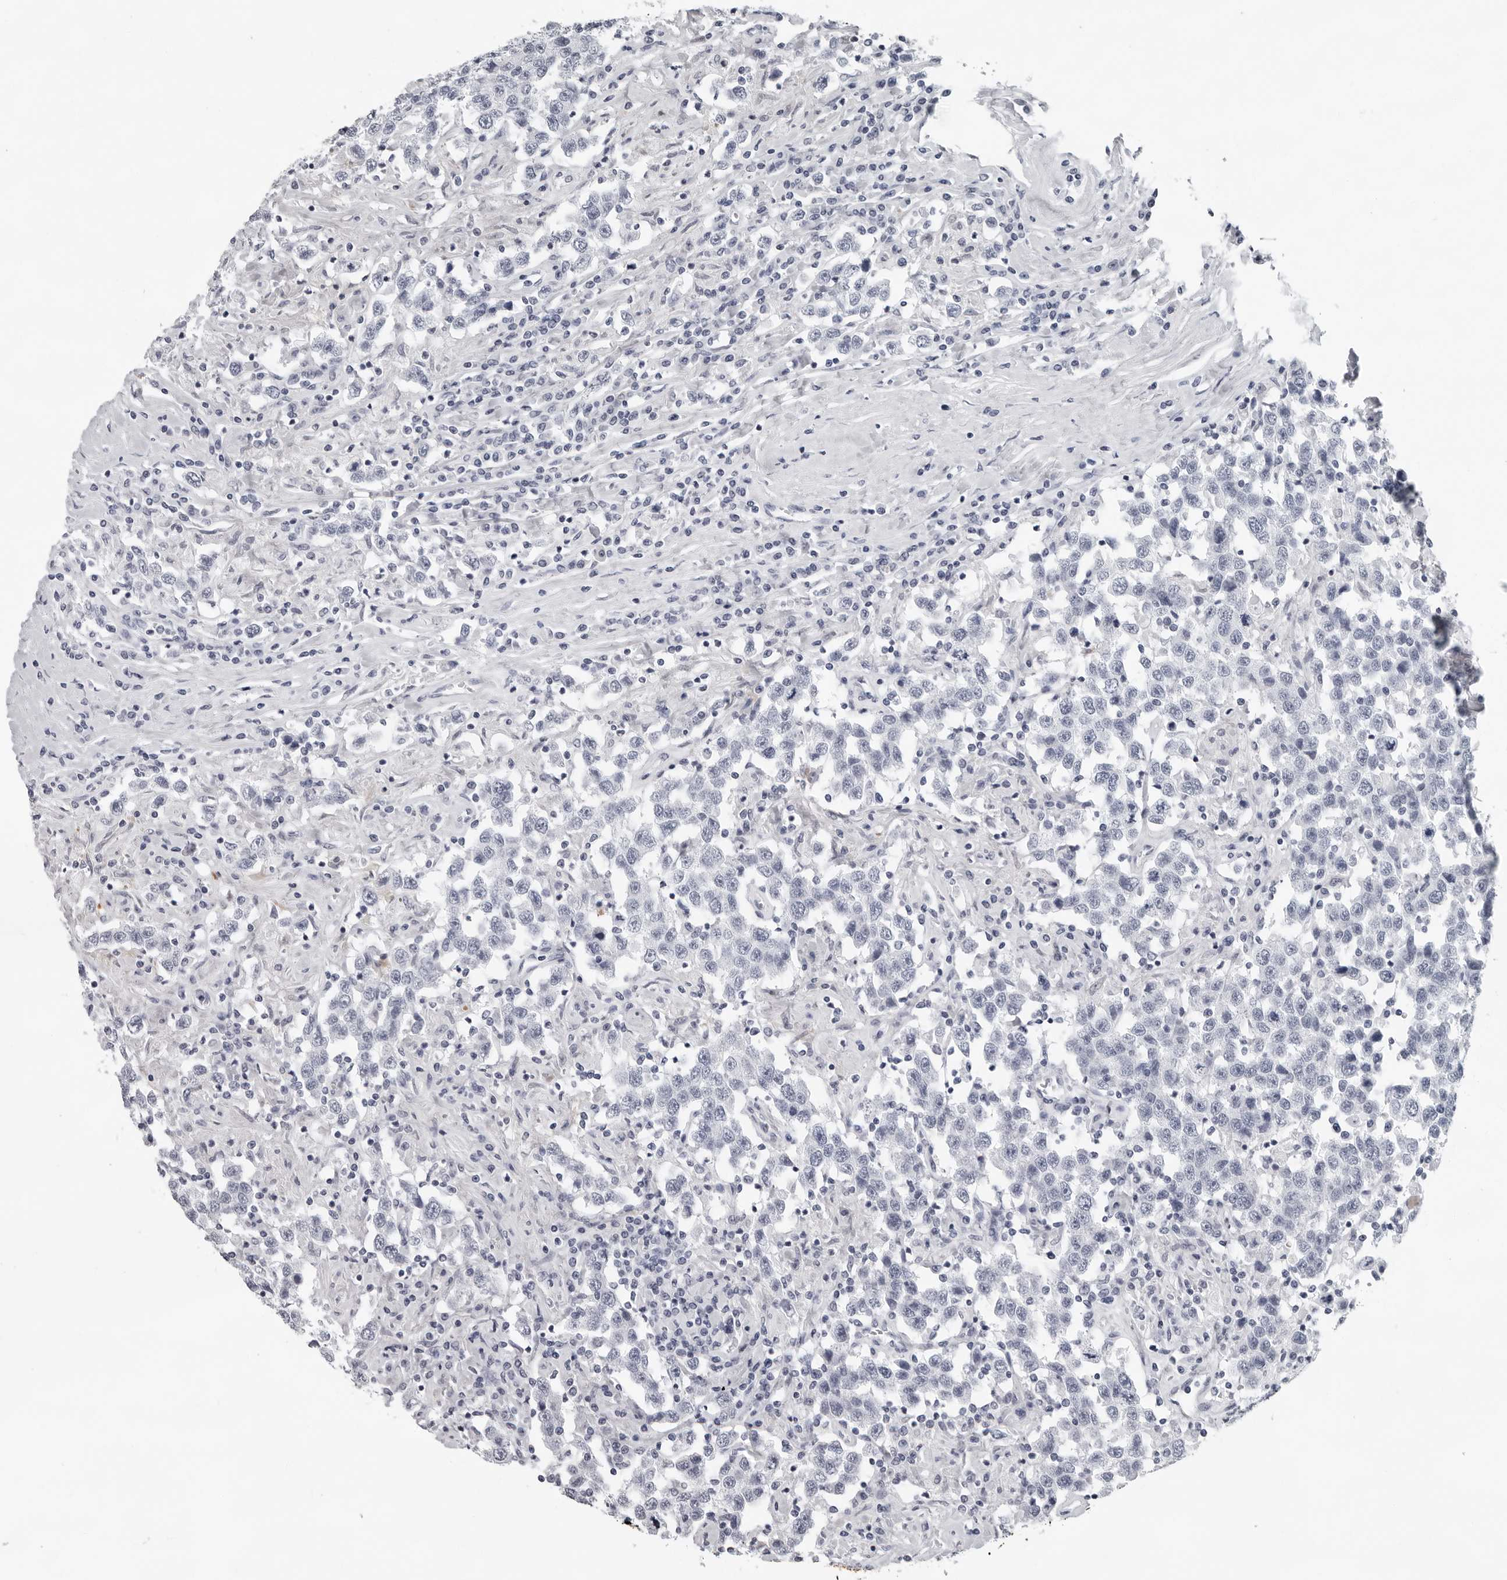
{"staining": {"intensity": "negative", "quantity": "none", "location": "none"}, "tissue": "testis cancer", "cell_type": "Tumor cells", "image_type": "cancer", "snomed": [{"axis": "morphology", "description": "Seminoma, NOS"}, {"axis": "topography", "description": "Testis"}], "caption": "Tumor cells show no significant protein positivity in testis cancer (seminoma).", "gene": "CCDC28B", "patient": {"sex": "male", "age": 41}}